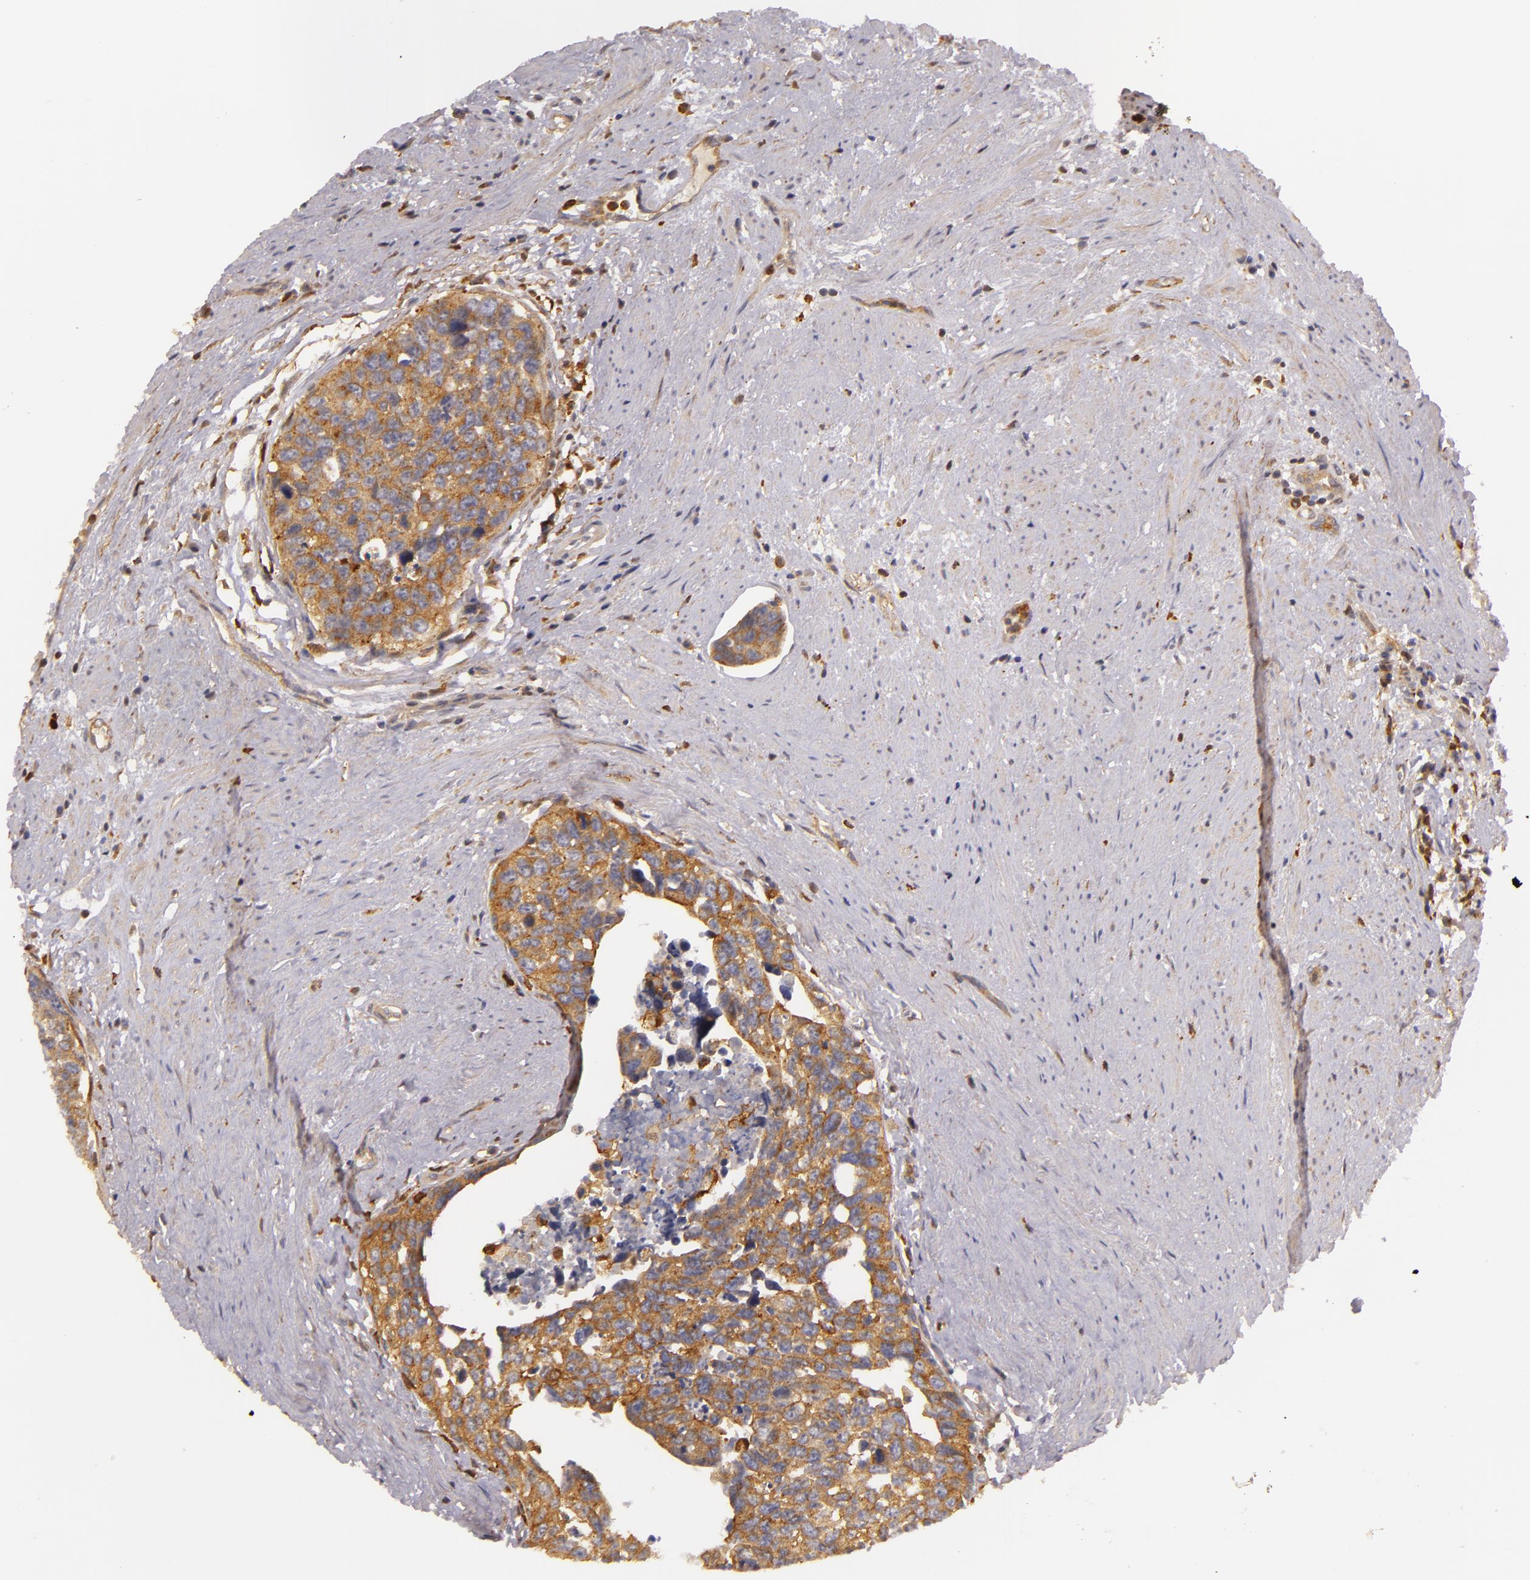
{"staining": {"intensity": "moderate", "quantity": ">75%", "location": "cytoplasmic/membranous"}, "tissue": "urothelial cancer", "cell_type": "Tumor cells", "image_type": "cancer", "snomed": [{"axis": "morphology", "description": "Urothelial carcinoma, High grade"}, {"axis": "topography", "description": "Urinary bladder"}], "caption": "Immunohistochemical staining of urothelial cancer shows medium levels of moderate cytoplasmic/membranous protein positivity in about >75% of tumor cells.", "gene": "TOM1", "patient": {"sex": "male", "age": 81}}